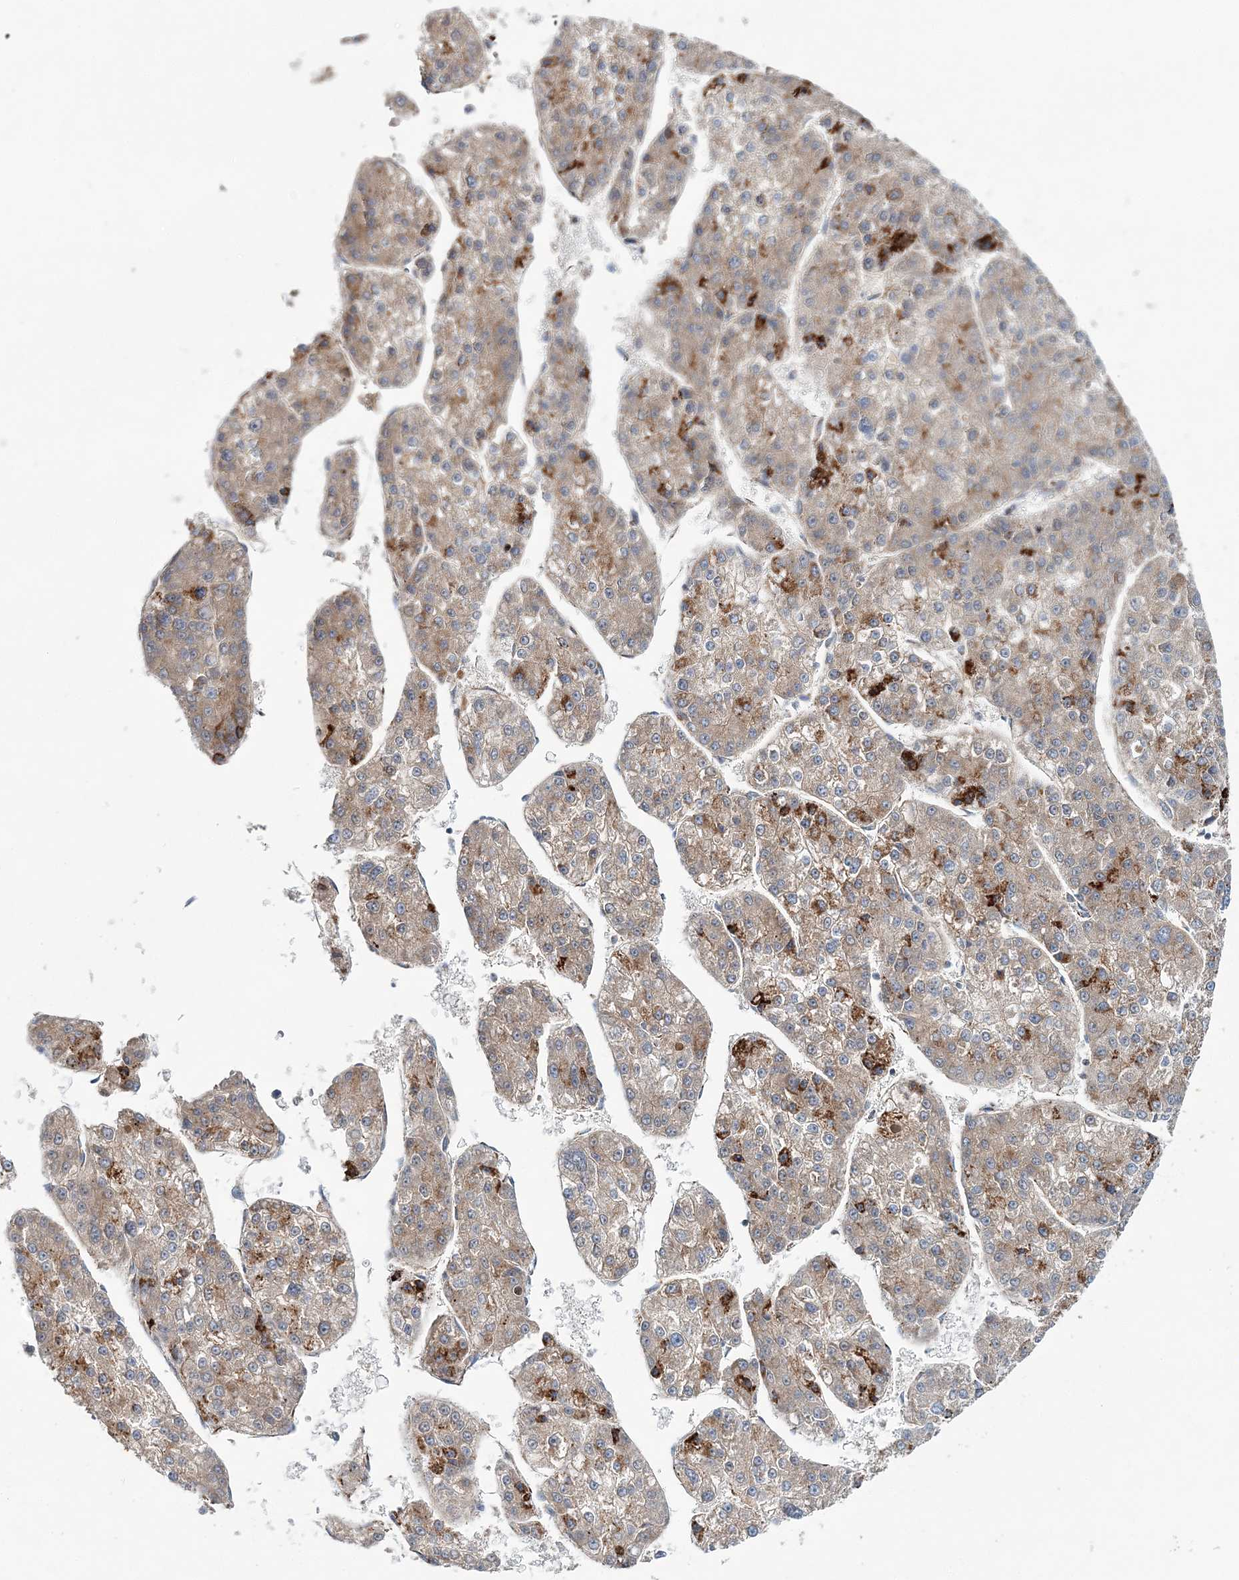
{"staining": {"intensity": "moderate", "quantity": "25%-75%", "location": "cytoplasmic/membranous"}, "tissue": "liver cancer", "cell_type": "Tumor cells", "image_type": "cancer", "snomed": [{"axis": "morphology", "description": "Carcinoma, Hepatocellular, NOS"}, {"axis": "topography", "description": "Liver"}], "caption": "Liver cancer stained for a protein reveals moderate cytoplasmic/membranous positivity in tumor cells. The protein of interest is stained brown, and the nuclei are stained in blue (DAB IHC with brightfield microscopy, high magnification).", "gene": "ARHGAP6", "patient": {"sex": "female", "age": 73}}